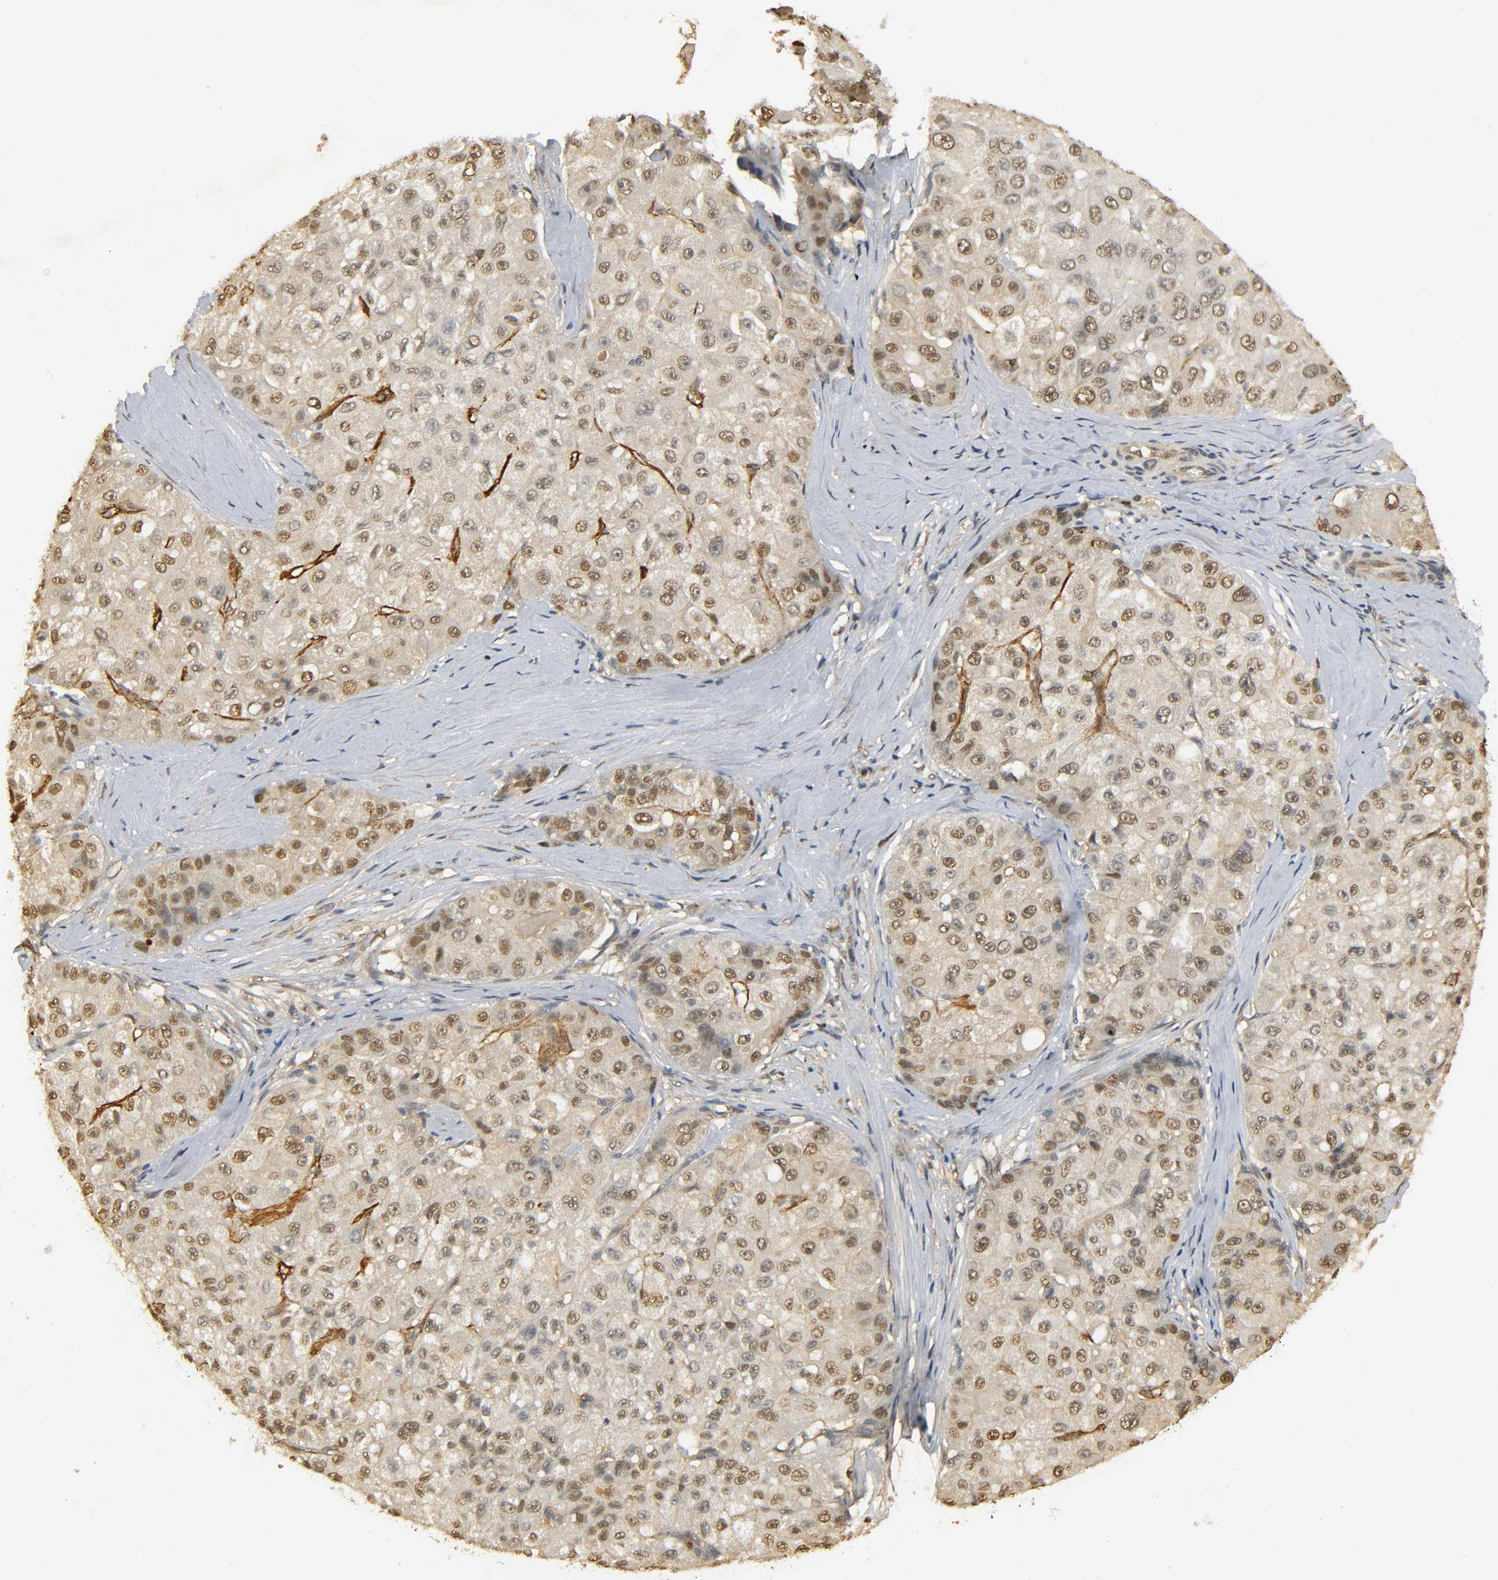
{"staining": {"intensity": "moderate", "quantity": "25%-75%", "location": "nuclear"}, "tissue": "liver cancer", "cell_type": "Tumor cells", "image_type": "cancer", "snomed": [{"axis": "morphology", "description": "Carcinoma, Hepatocellular, NOS"}, {"axis": "topography", "description": "Liver"}], "caption": "Immunohistochemical staining of liver hepatocellular carcinoma shows medium levels of moderate nuclear protein staining in approximately 25%-75% of tumor cells.", "gene": "ZFPM2", "patient": {"sex": "male", "age": 80}}